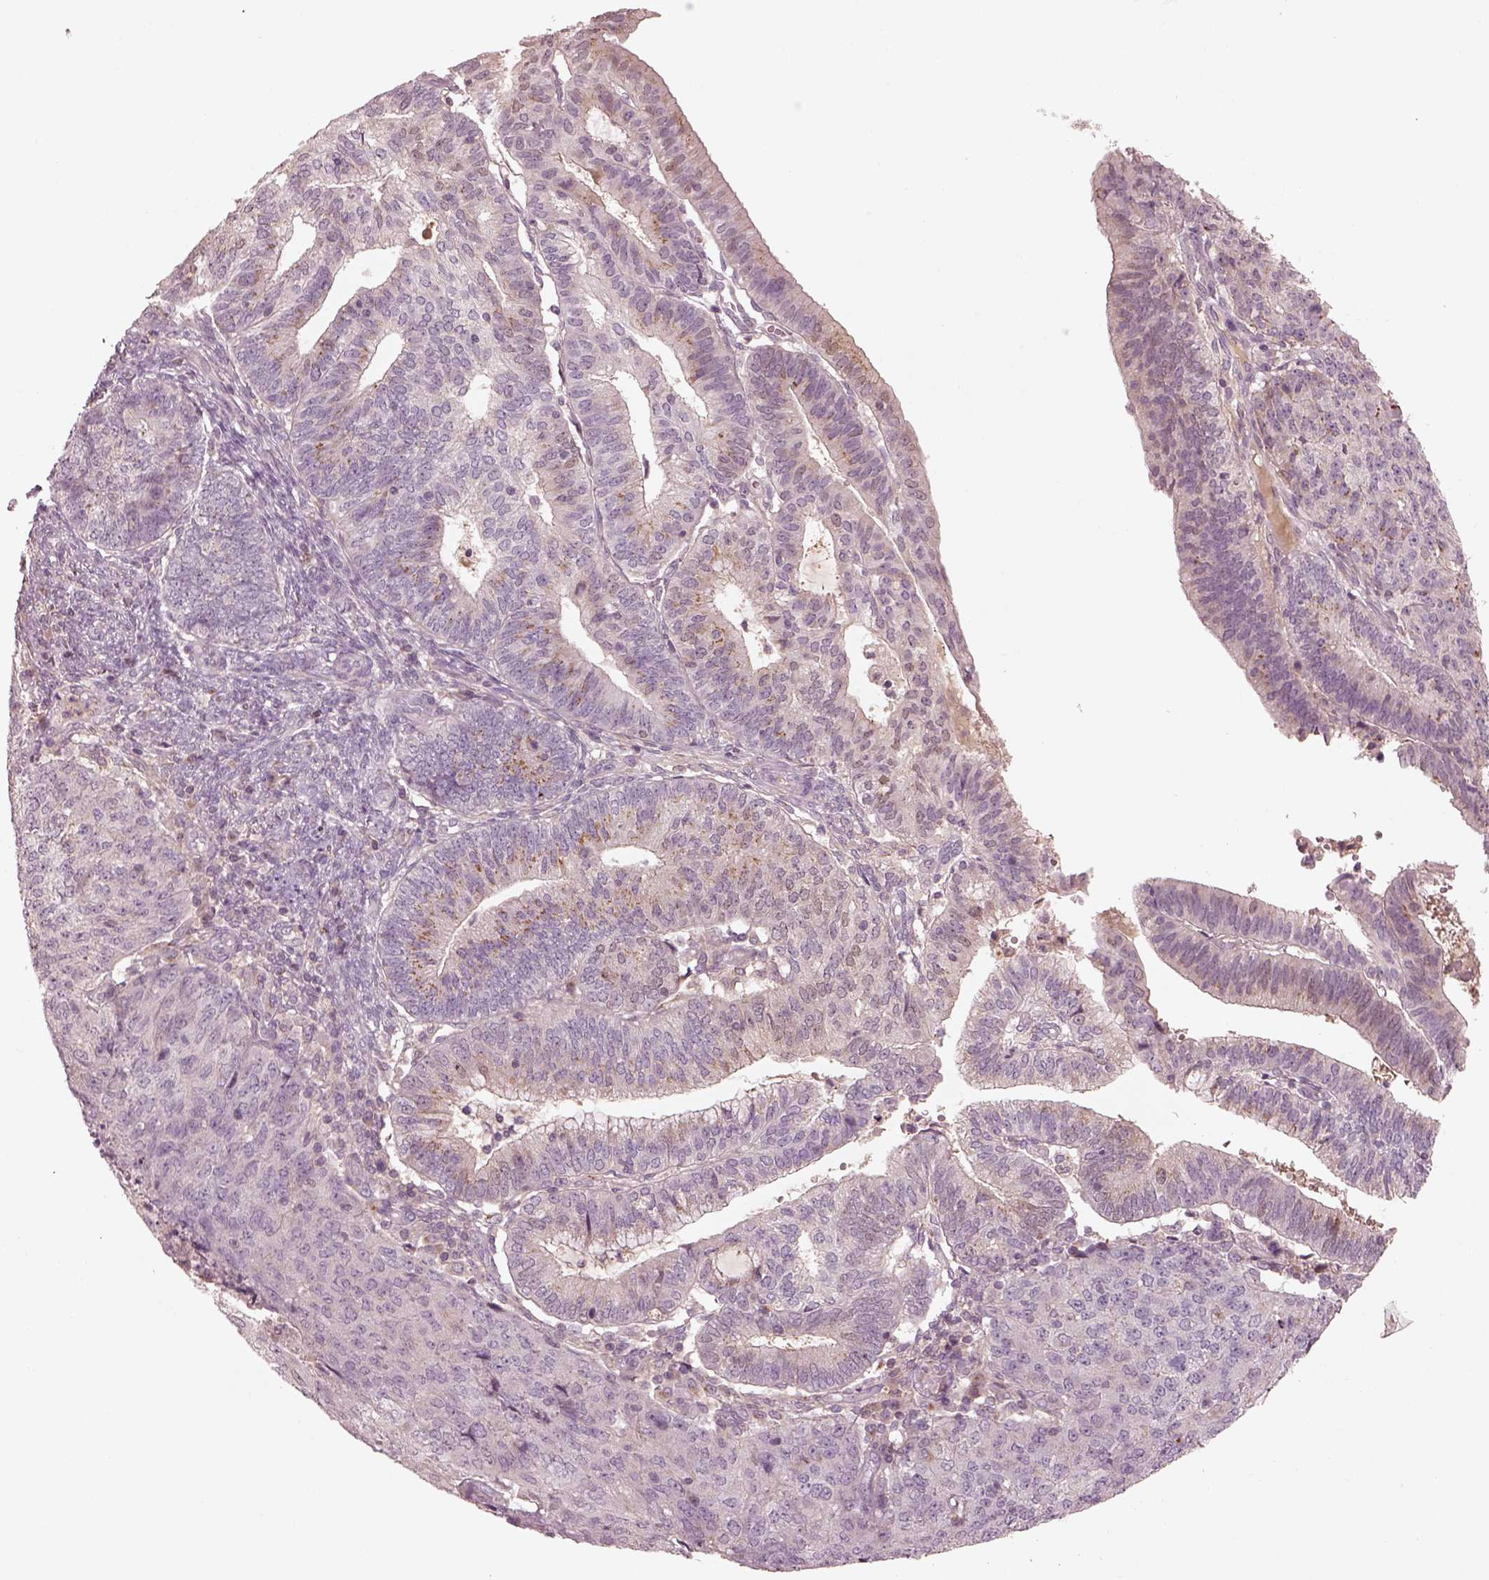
{"staining": {"intensity": "strong", "quantity": "<25%", "location": "cytoplasmic/membranous"}, "tissue": "endometrial cancer", "cell_type": "Tumor cells", "image_type": "cancer", "snomed": [{"axis": "morphology", "description": "Adenocarcinoma, NOS"}, {"axis": "topography", "description": "Endometrium"}], "caption": "A histopathology image of human endometrial cancer stained for a protein reveals strong cytoplasmic/membranous brown staining in tumor cells. The staining is performed using DAB (3,3'-diaminobenzidine) brown chromogen to label protein expression. The nuclei are counter-stained blue using hematoxylin.", "gene": "SDCBP2", "patient": {"sex": "female", "age": 82}}